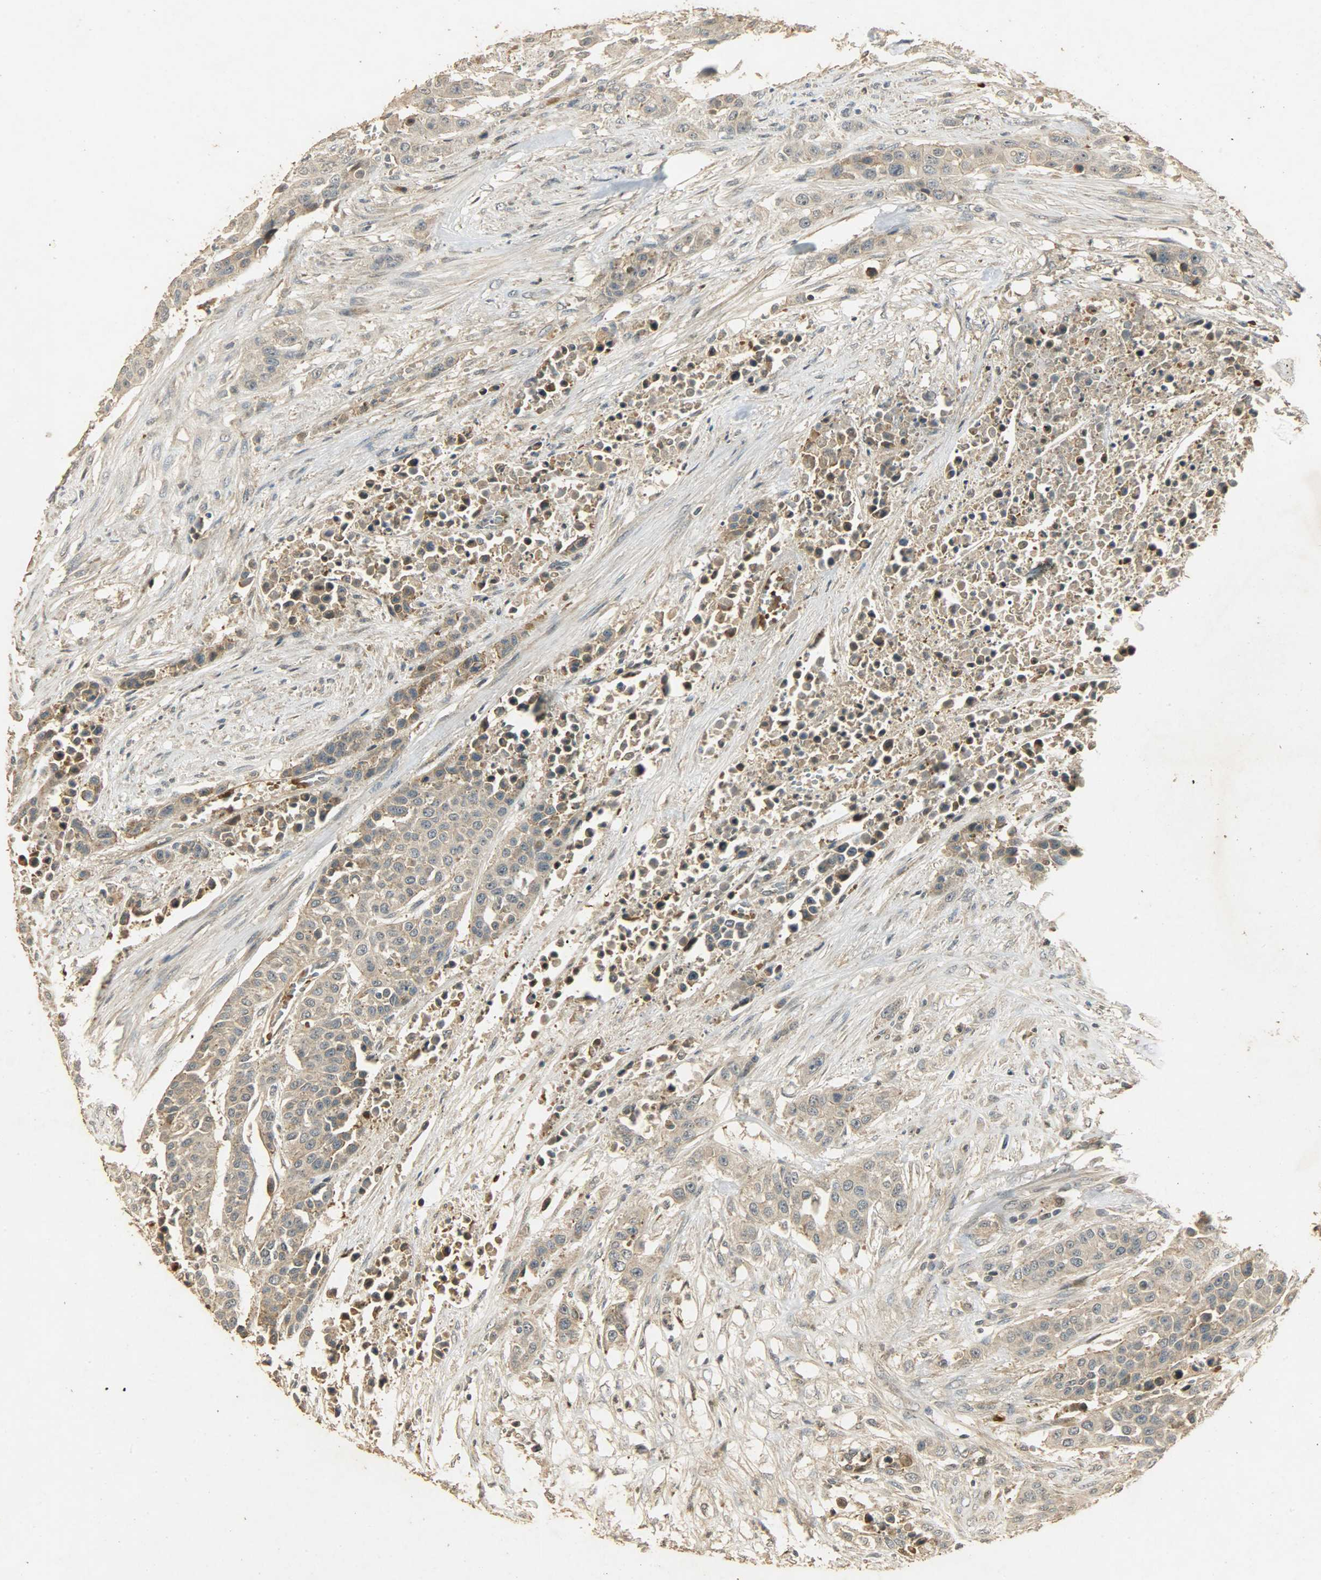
{"staining": {"intensity": "weak", "quantity": ">75%", "location": "cytoplasmic/membranous"}, "tissue": "urothelial cancer", "cell_type": "Tumor cells", "image_type": "cancer", "snomed": [{"axis": "morphology", "description": "Urothelial carcinoma, High grade"}, {"axis": "topography", "description": "Urinary bladder"}], "caption": "Protein expression analysis of human urothelial cancer reveals weak cytoplasmic/membranous expression in about >75% of tumor cells.", "gene": "ATP2B1", "patient": {"sex": "male", "age": 74}}